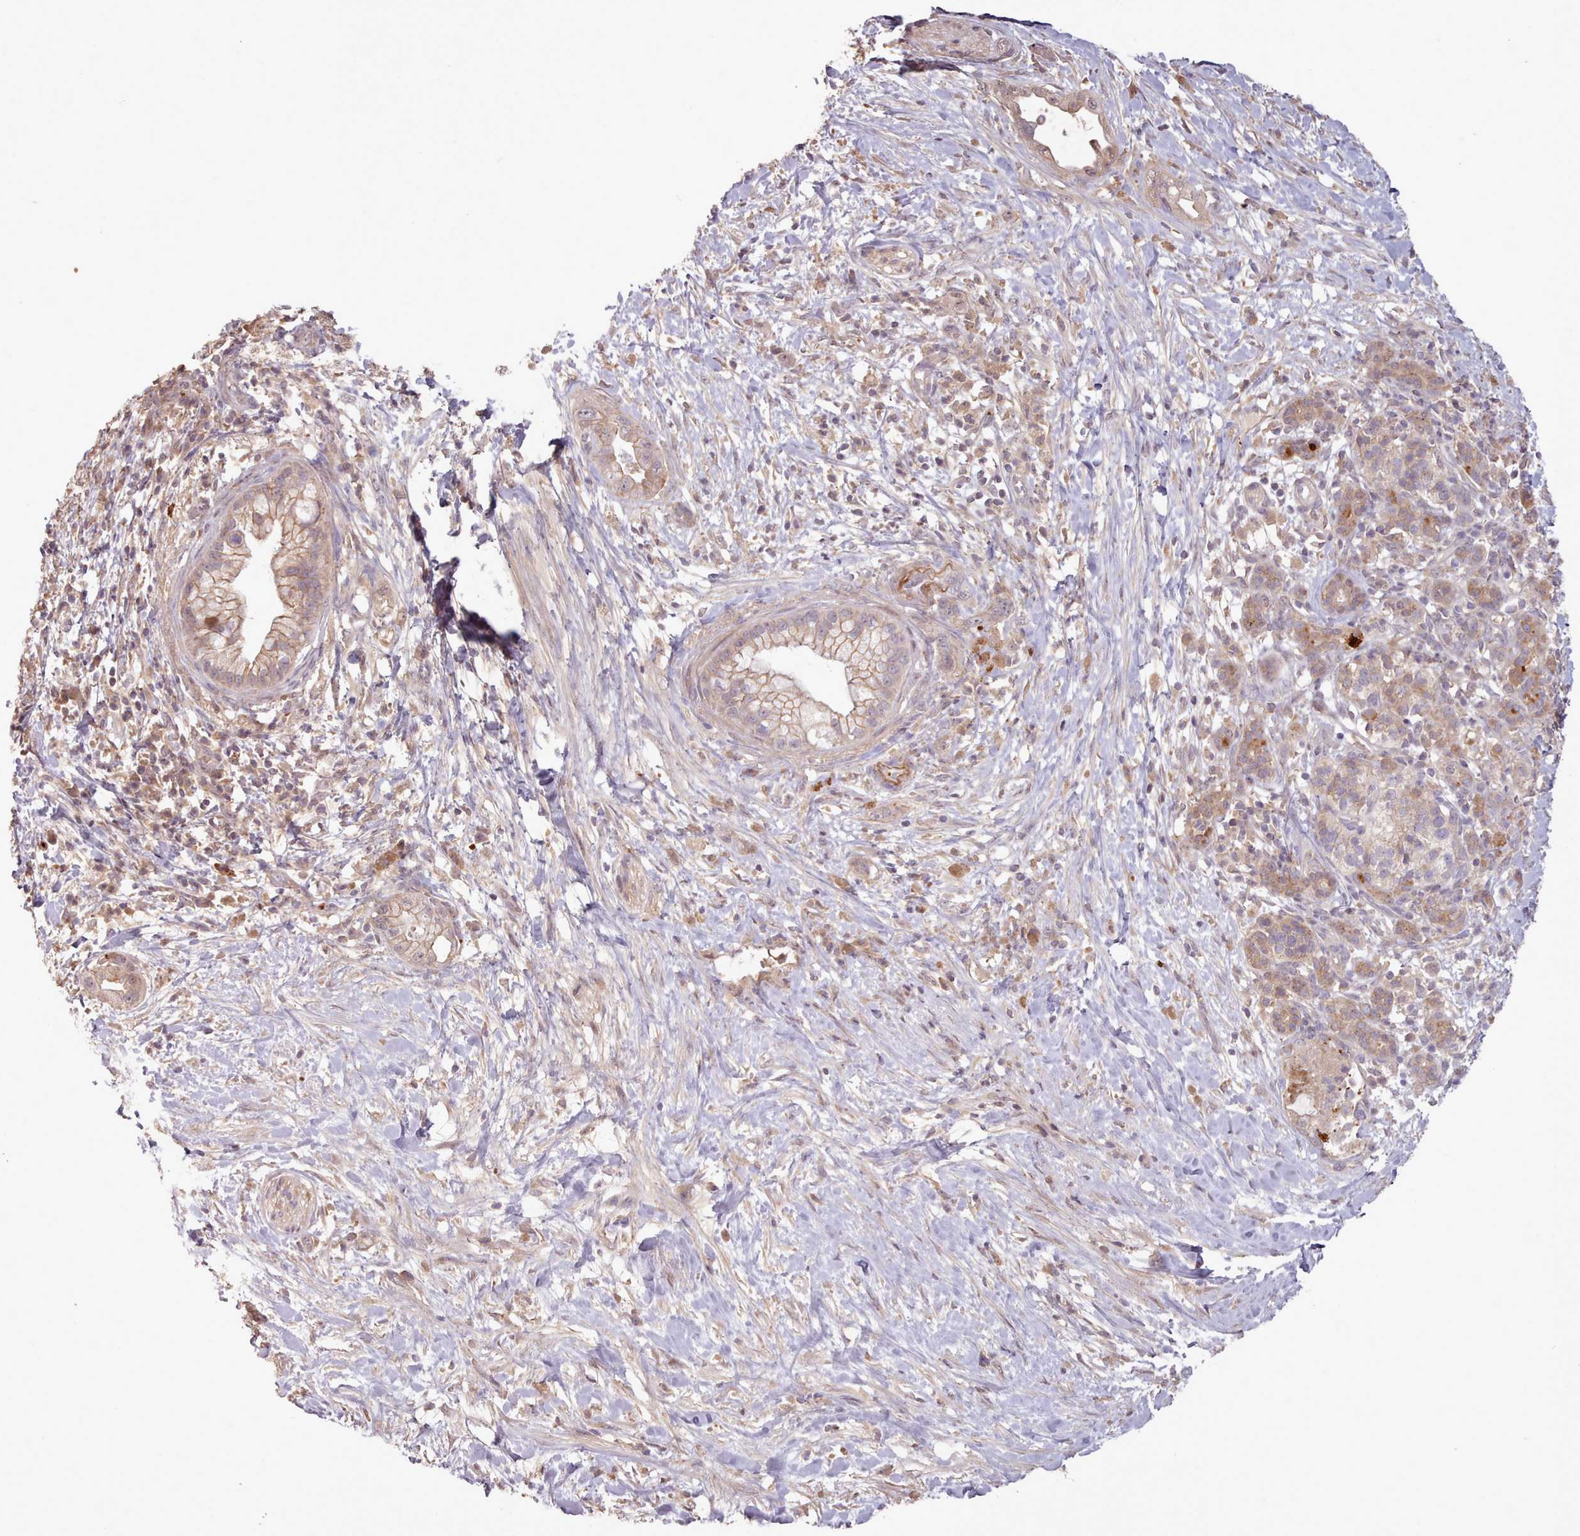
{"staining": {"intensity": "moderate", "quantity": ">75%", "location": "cytoplasmic/membranous"}, "tissue": "pancreatic cancer", "cell_type": "Tumor cells", "image_type": "cancer", "snomed": [{"axis": "morphology", "description": "Adenocarcinoma, NOS"}, {"axis": "topography", "description": "Pancreas"}], "caption": "Immunohistochemical staining of pancreatic cancer exhibits medium levels of moderate cytoplasmic/membranous protein staining in about >75% of tumor cells. (Brightfield microscopy of DAB IHC at high magnification).", "gene": "LEFTY2", "patient": {"sex": "male", "age": 44}}